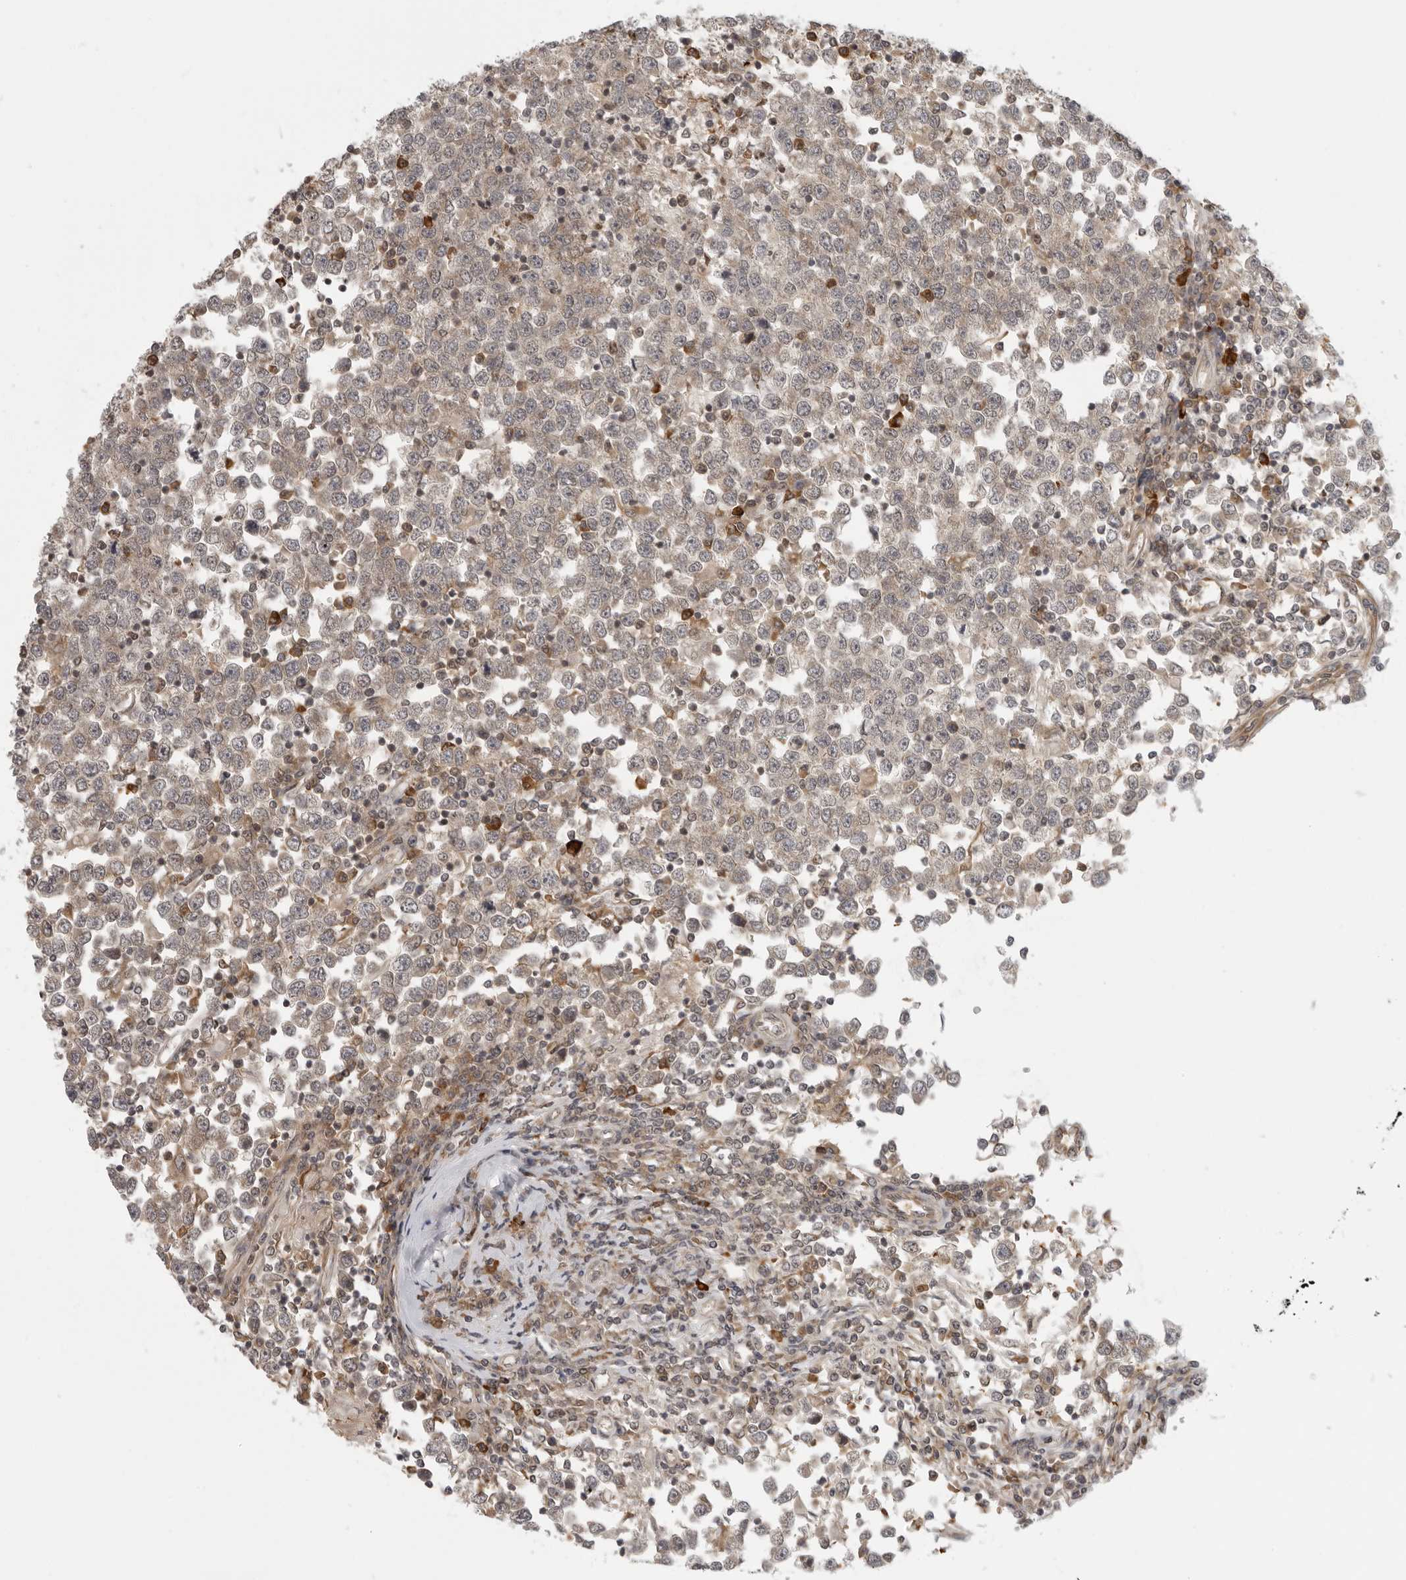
{"staining": {"intensity": "weak", "quantity": "25%-75%", "location": "nuclear"}, "tissue": "testis cancer", "cell_type": "Tumor cells", "image_type": "cancer", "snomed": [{"axis": "morphology", "description": "Seminoma, NOS"}, {"axis": "topography", "description": "Testis"}], "caption": "Testis seminoma tissue demonstrates weak nuclear positivity in about 25%-75% of tumor cells", "gene": "PRRC2A", "patient": {"sex": "male", "age": 65}}